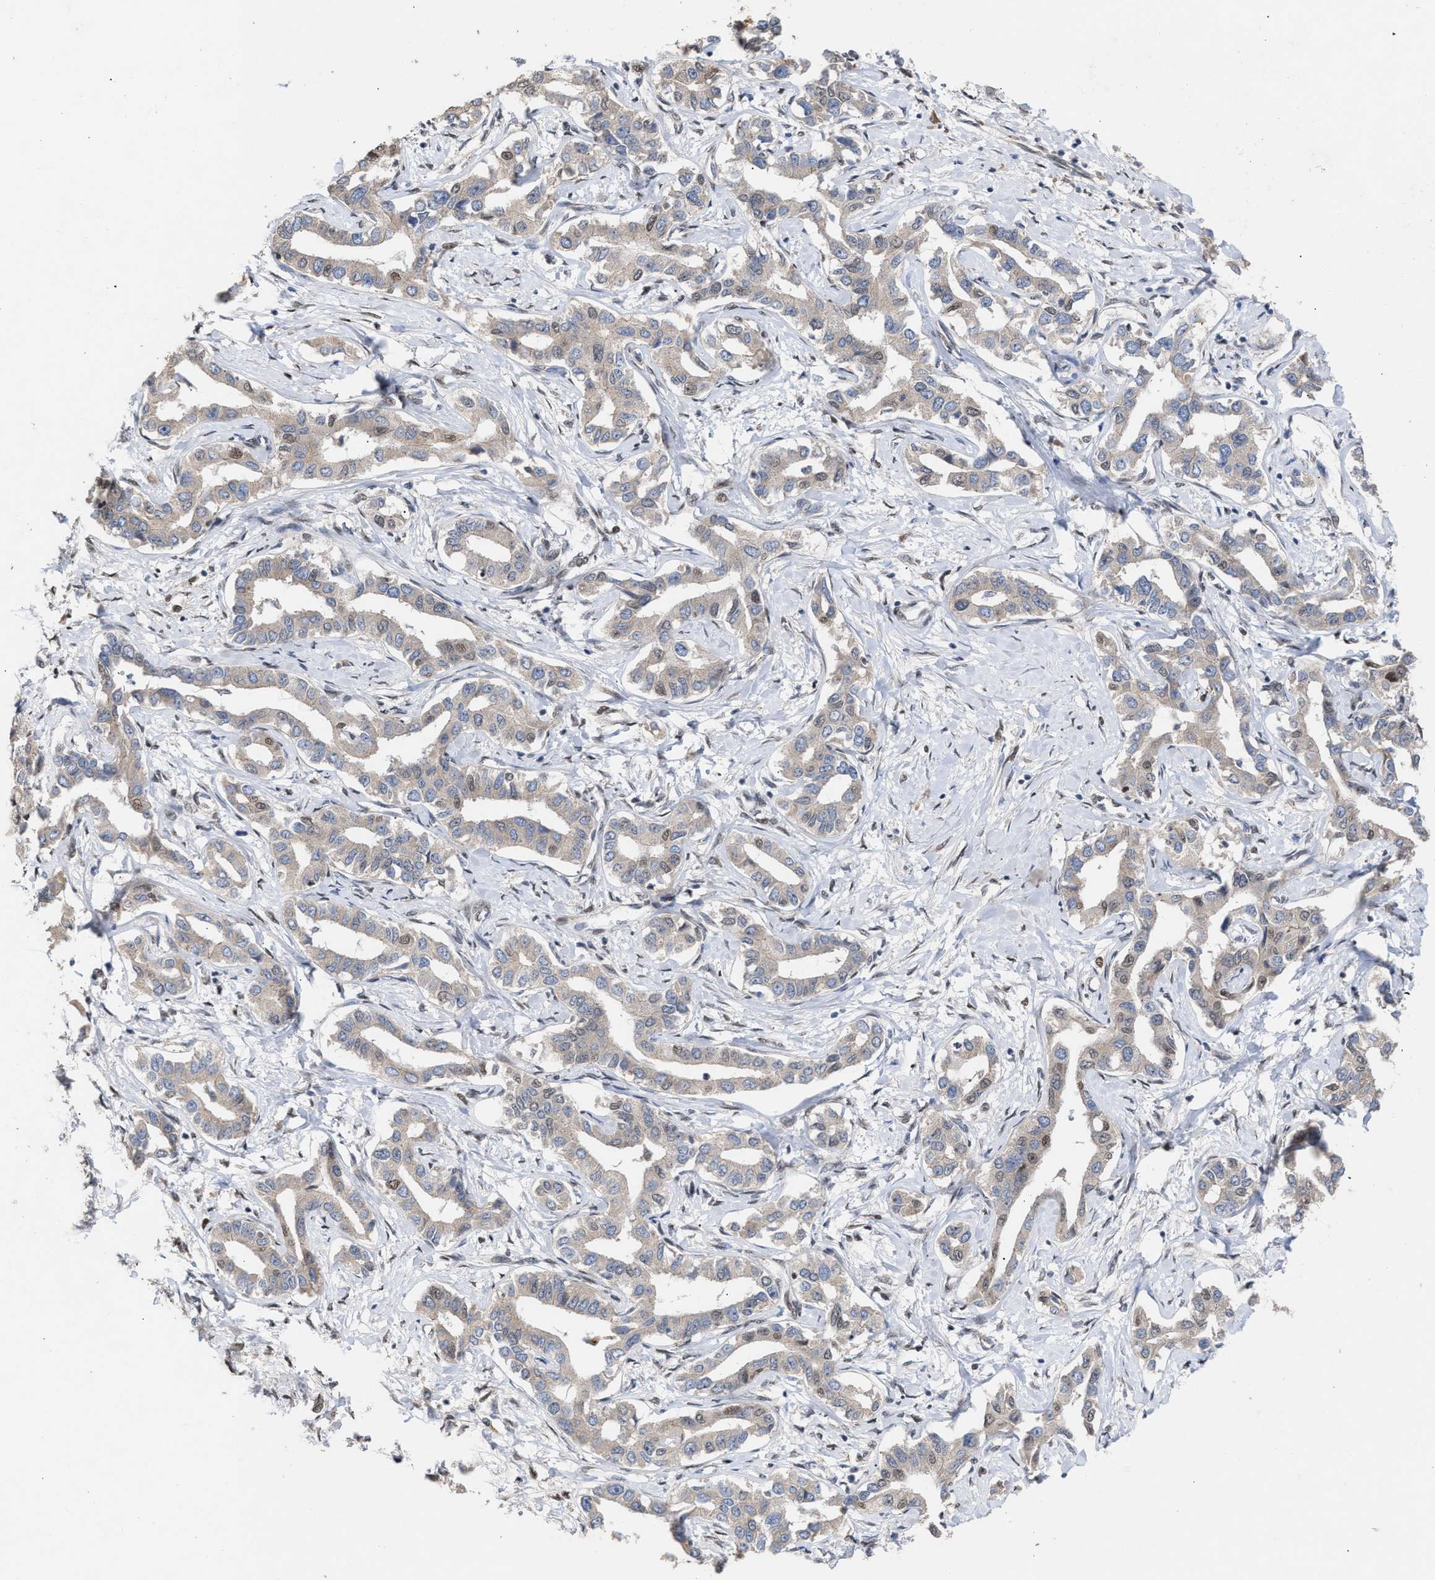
{"staining": {"intensity": "weak", "quantity": ">75%", "location": "cytoplasmic/membranous"}, "tissue": "liver cancer", "cell_type": "Tumor cells", "image_type": "cancer", "snomed": [{"axis": "morphology", "description": "Cholangiocarcinoma"}, {"axis": "topography", "description": "Liver"}], "caption": "The histopathology image displays immunohistochemical staining of liver cholangiocarcinoma. There is weak cytoplasmic/membranous expression is seen in about >75% of tumor cells.", "gene": "MKNK2", "patient": {"sex": "male", "age": 59}}